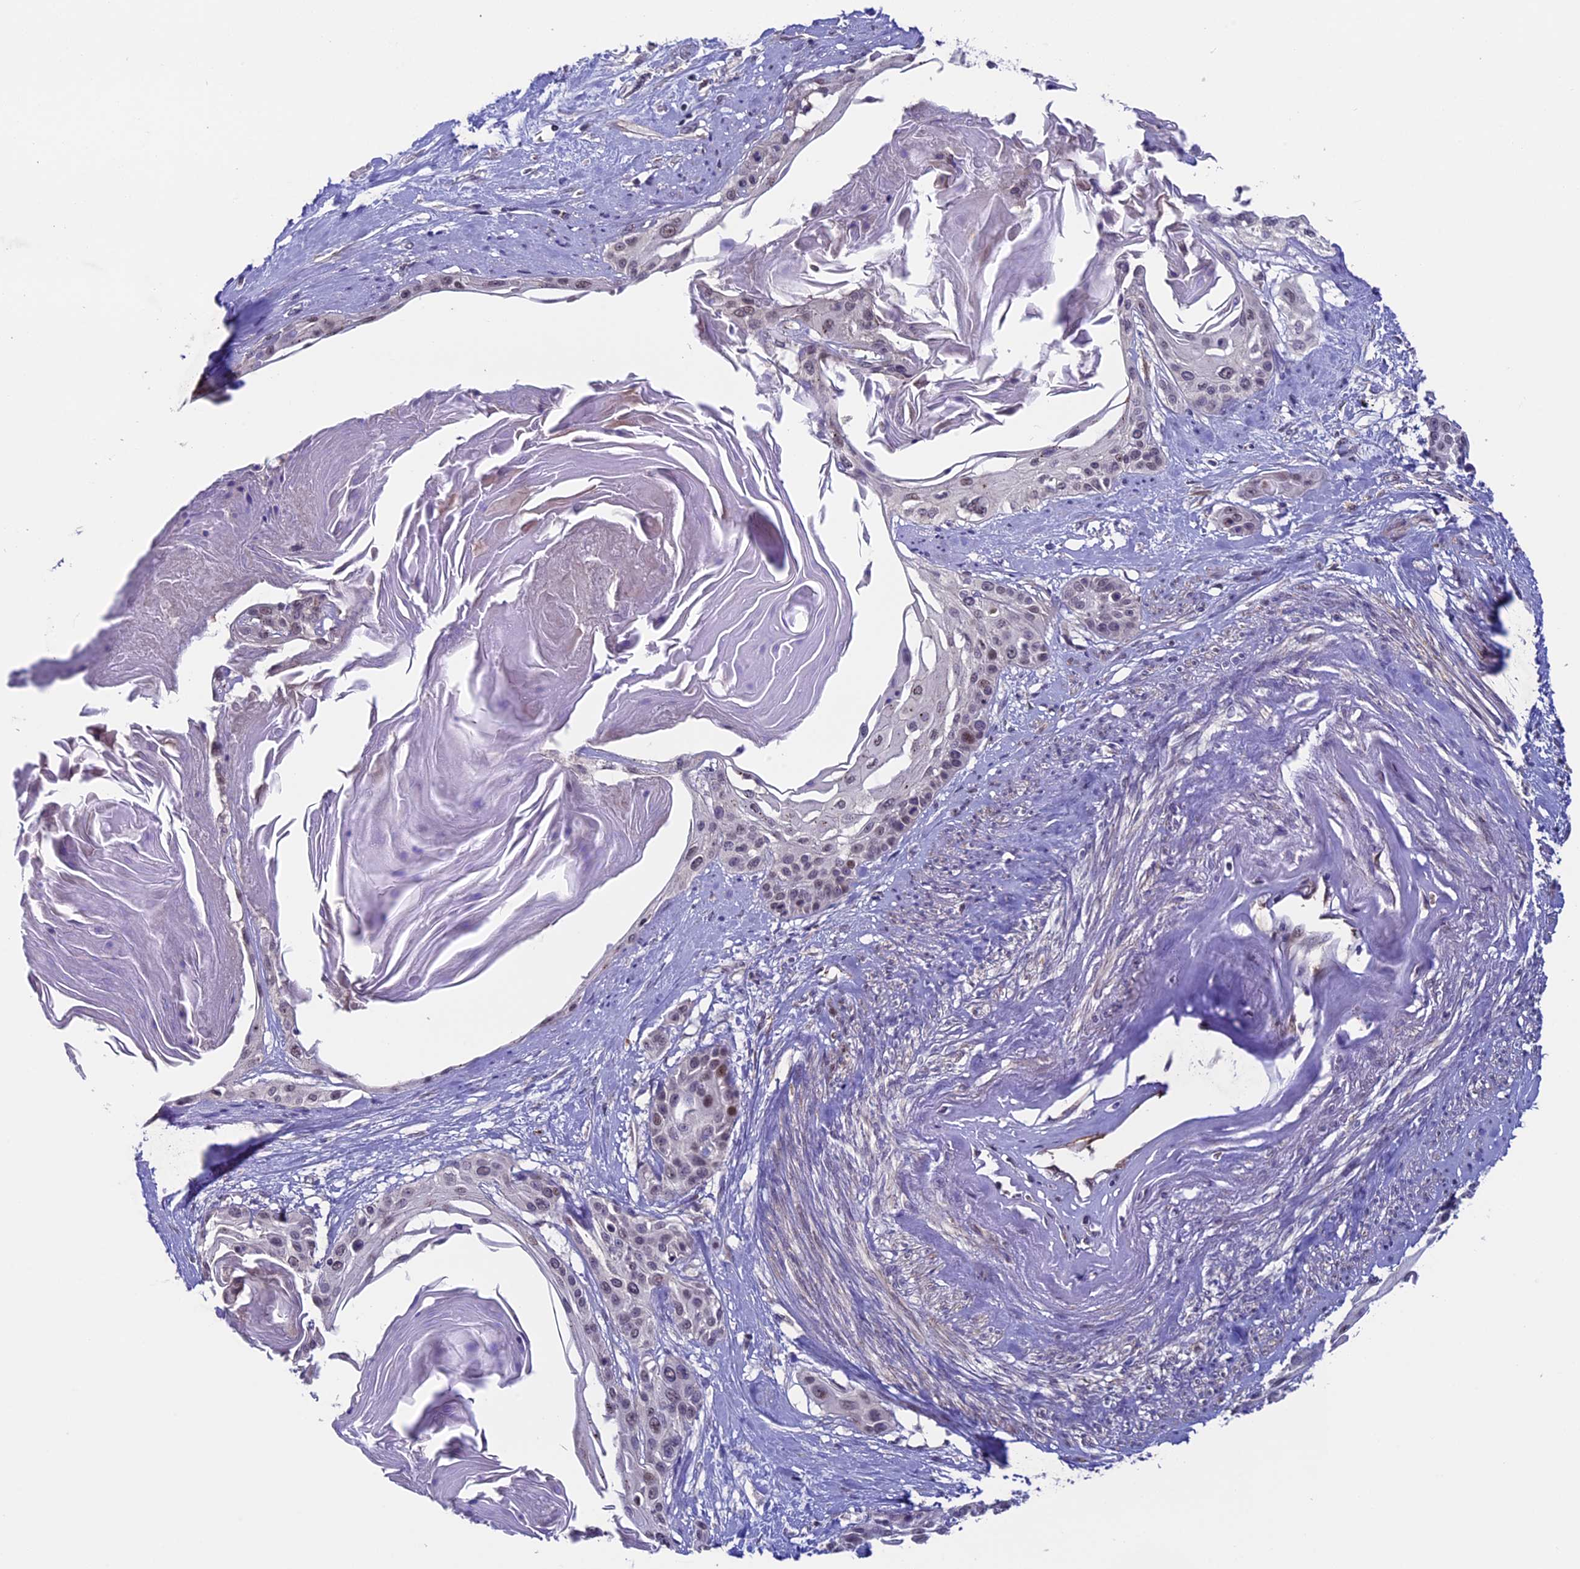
{"staining": {"intensity": "weak", "quantity": "25%-75%", "location": "nuclear"}, "tissue": "cervical cancer", "cell_type": "Tumor cells", "image_type": "cancer", "snomed": [{"axis": "morphology", "description": "Squamous cell carcinoma, NOS"}, {"axis": "topography", "description": "Cervix"}], "caption": "The histopathology image shows immunohistochemical staining of cervical cancer (squamous cell carcinoma). There is weak nuclear positivity is identified in about 25%-75% of tumor cells. (Brightfield microscopy of DAB IHC at high magnification).", "gene": "SIPA1L3", "patient": {"sex": "female", "age": 57}}